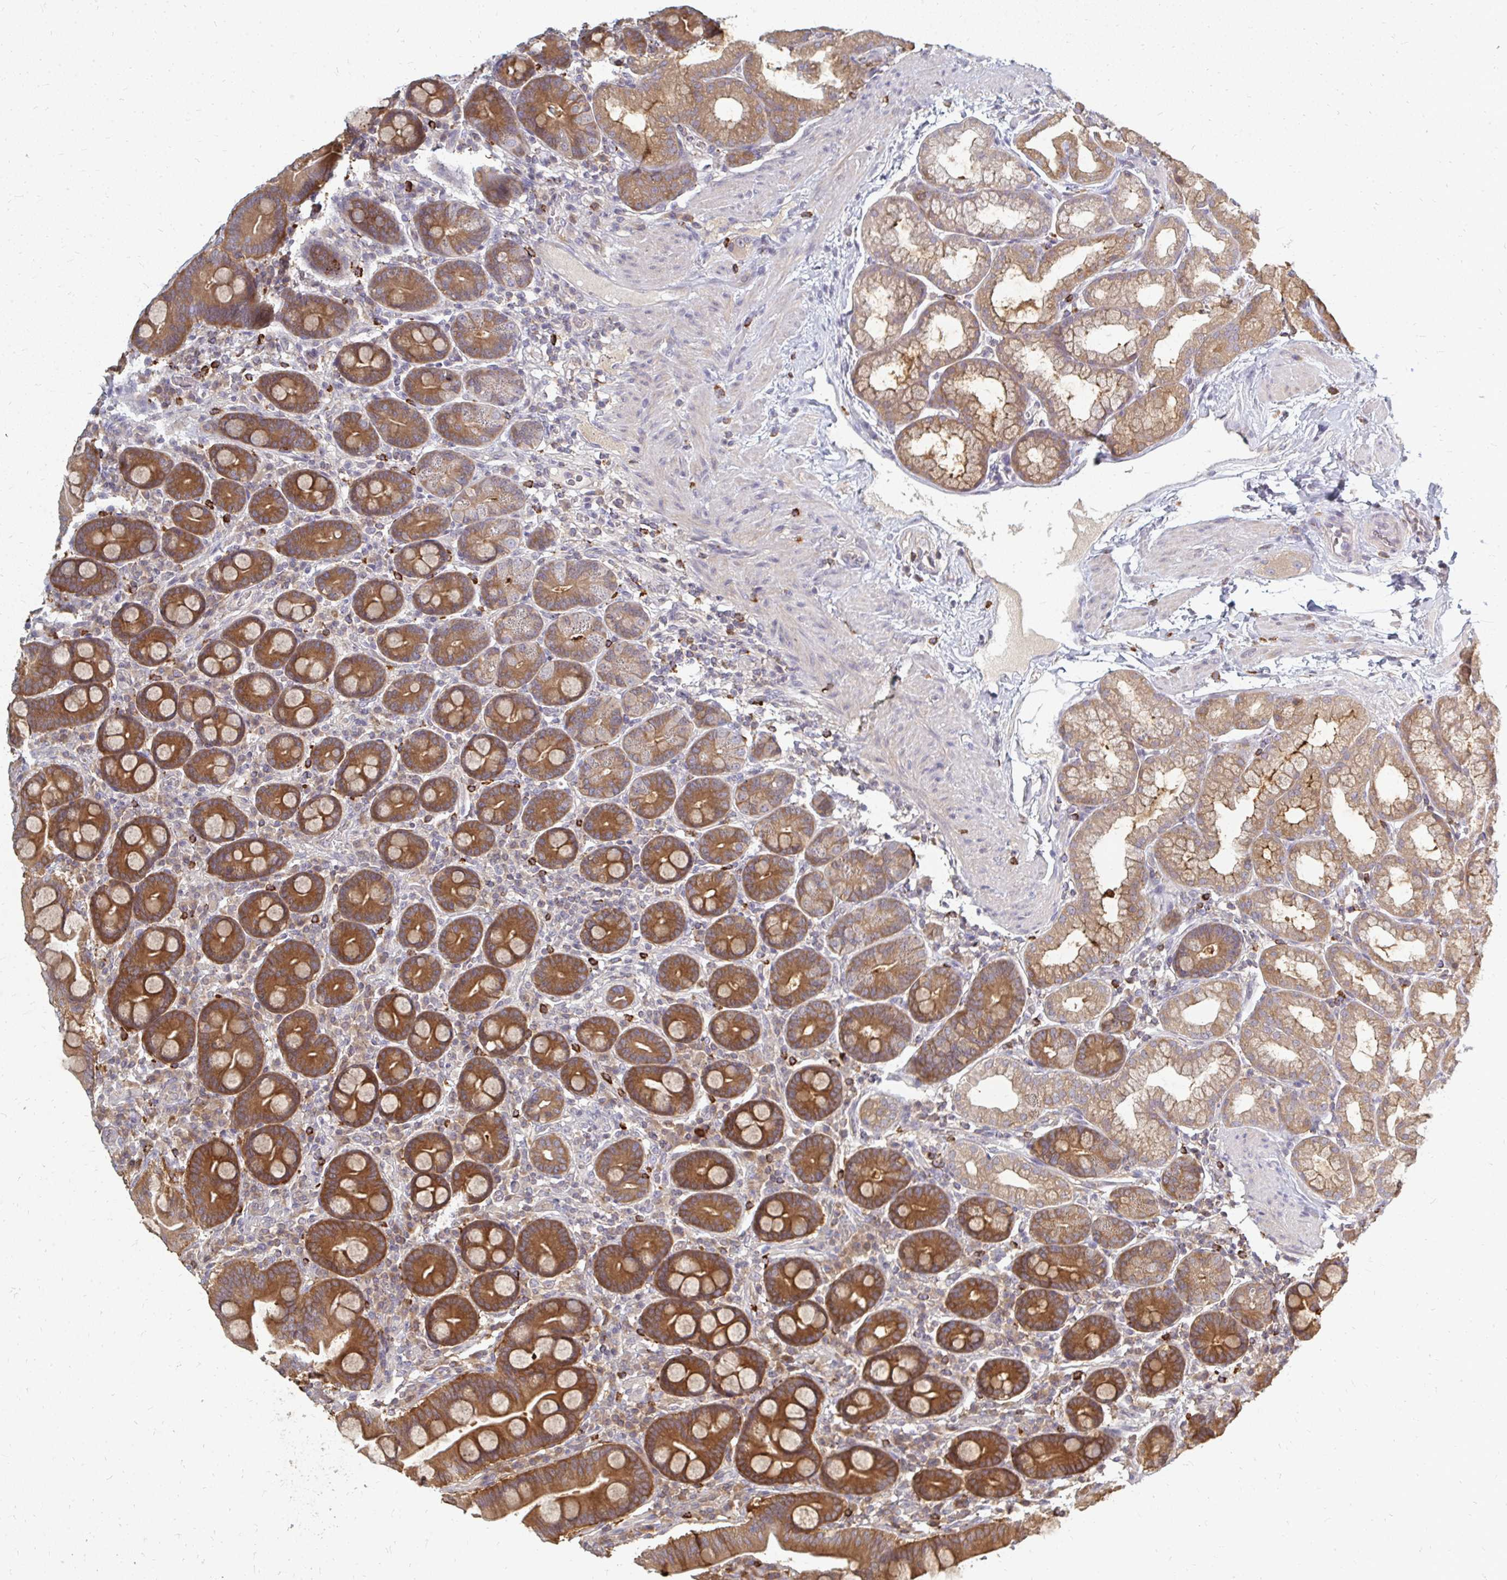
{"staining": {"intensity": "moderate", "quantity": ">75%", "location": "cytoplasmic/membranous"}, "tissue": "duodenum", "cell_type": "Glandular cells", "image_type": "normal", "snomed": [{"axis": "morphology", "description": "Normal tissue, NOS"}, {"axis": "topography", "description": "Duodenum"}], "caption": "This photomicrograph reveals immunohistochemistry (IHC) staining of unremarkable duodenum, with medium moderate cytoplasmic/membranous staining in about >75% of glandular cells.", "gene": "ZNF285", "patient": {"sex": "male", "age": 59}}